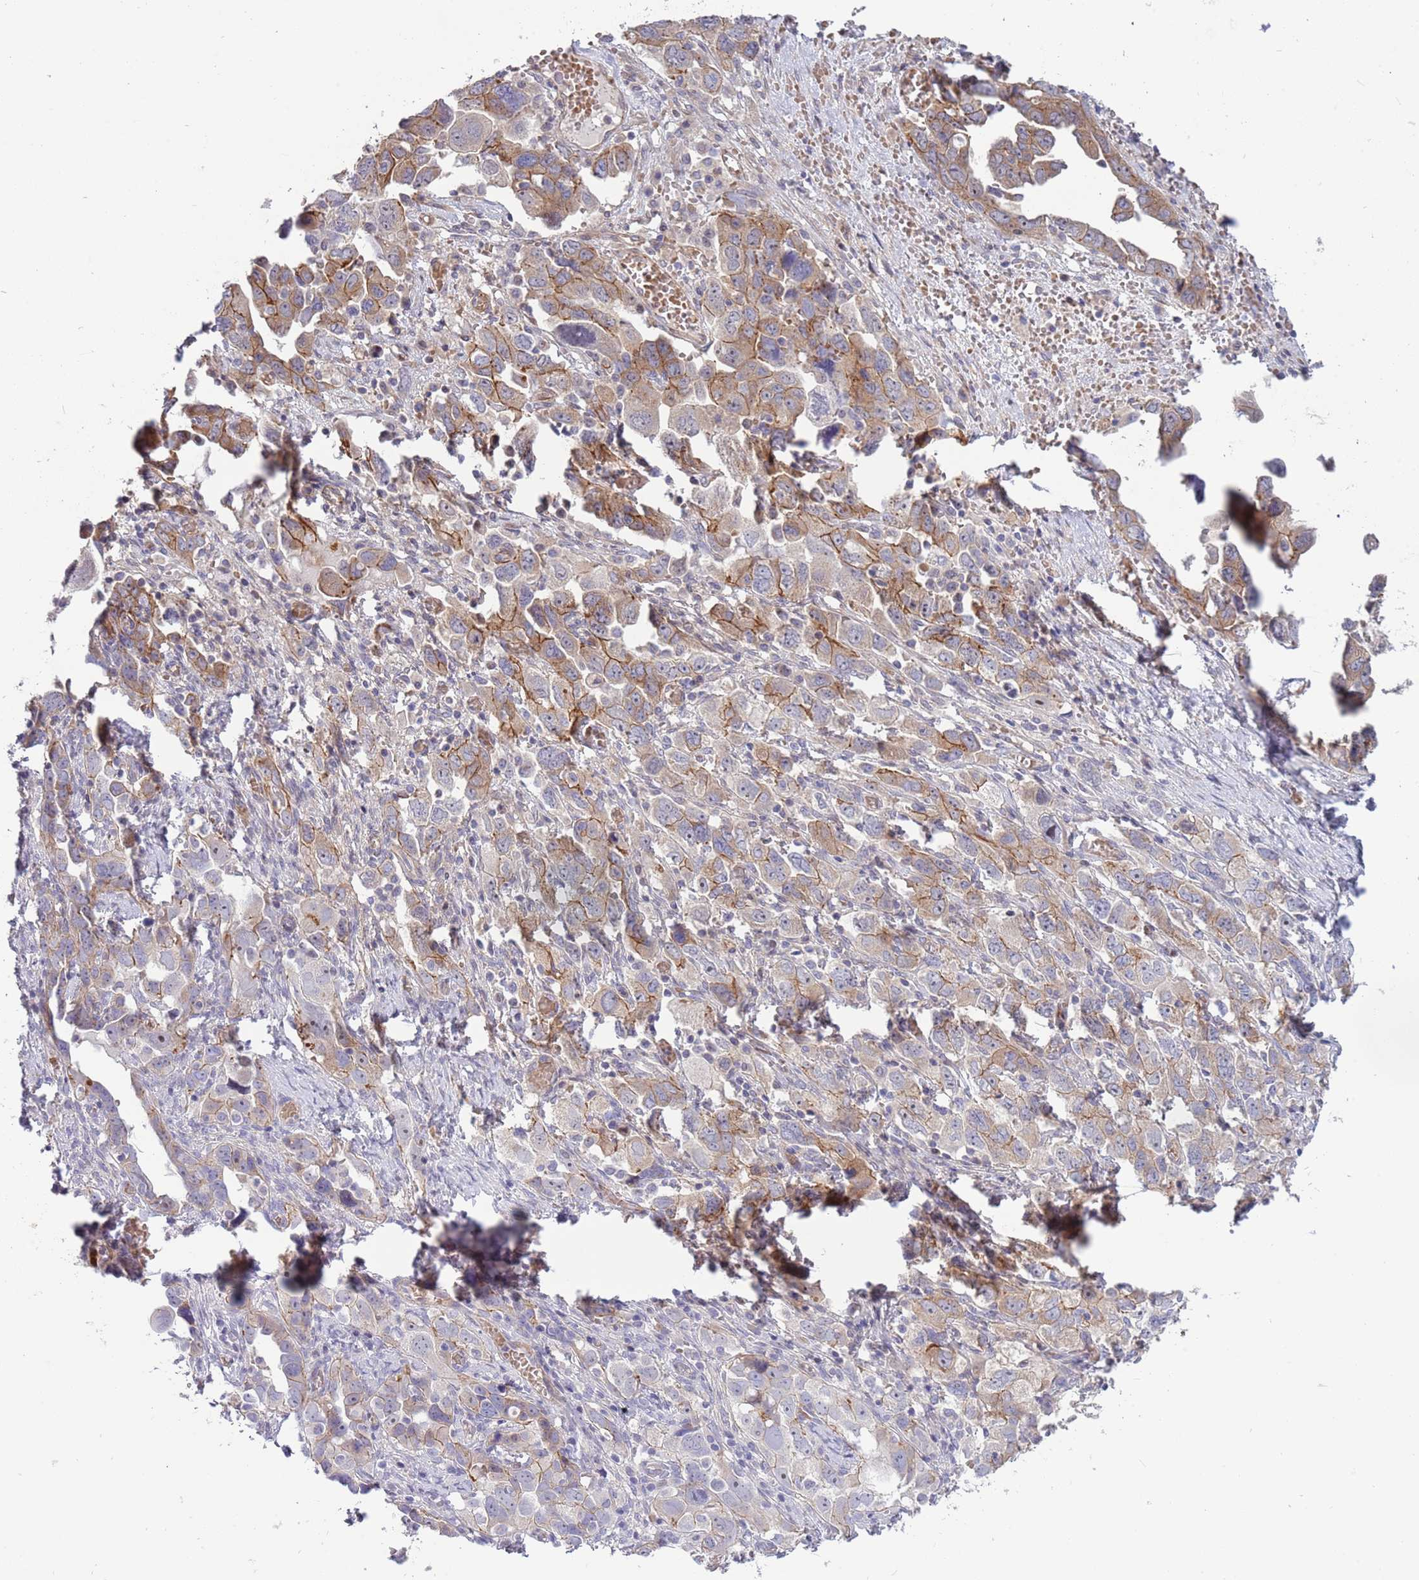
{"staining": {"intensity": "moderate", "quantity": "25%-75%", "location": "cytoplasmic/membranous"}, "tissue": "ovarian cancer", "cell_type": "Tumor cells", "image_type": "cancer", "snomed": [{"axis": "morphology", "description": "Carcinoma, NOS"}, {"axis": "morphology", "description": "Cystadenocarcinoma, serous, NOS"}, {"axis": "topography", "description": "Ovary"}], "caption": "Protein expression by IHC displays moderate cytoplasmic/membranous expression in about 25%-75% of tumor cells in ovarian cancer.", "gene": "ITGB6", "patient": {"sex": "female", "age": 69}}